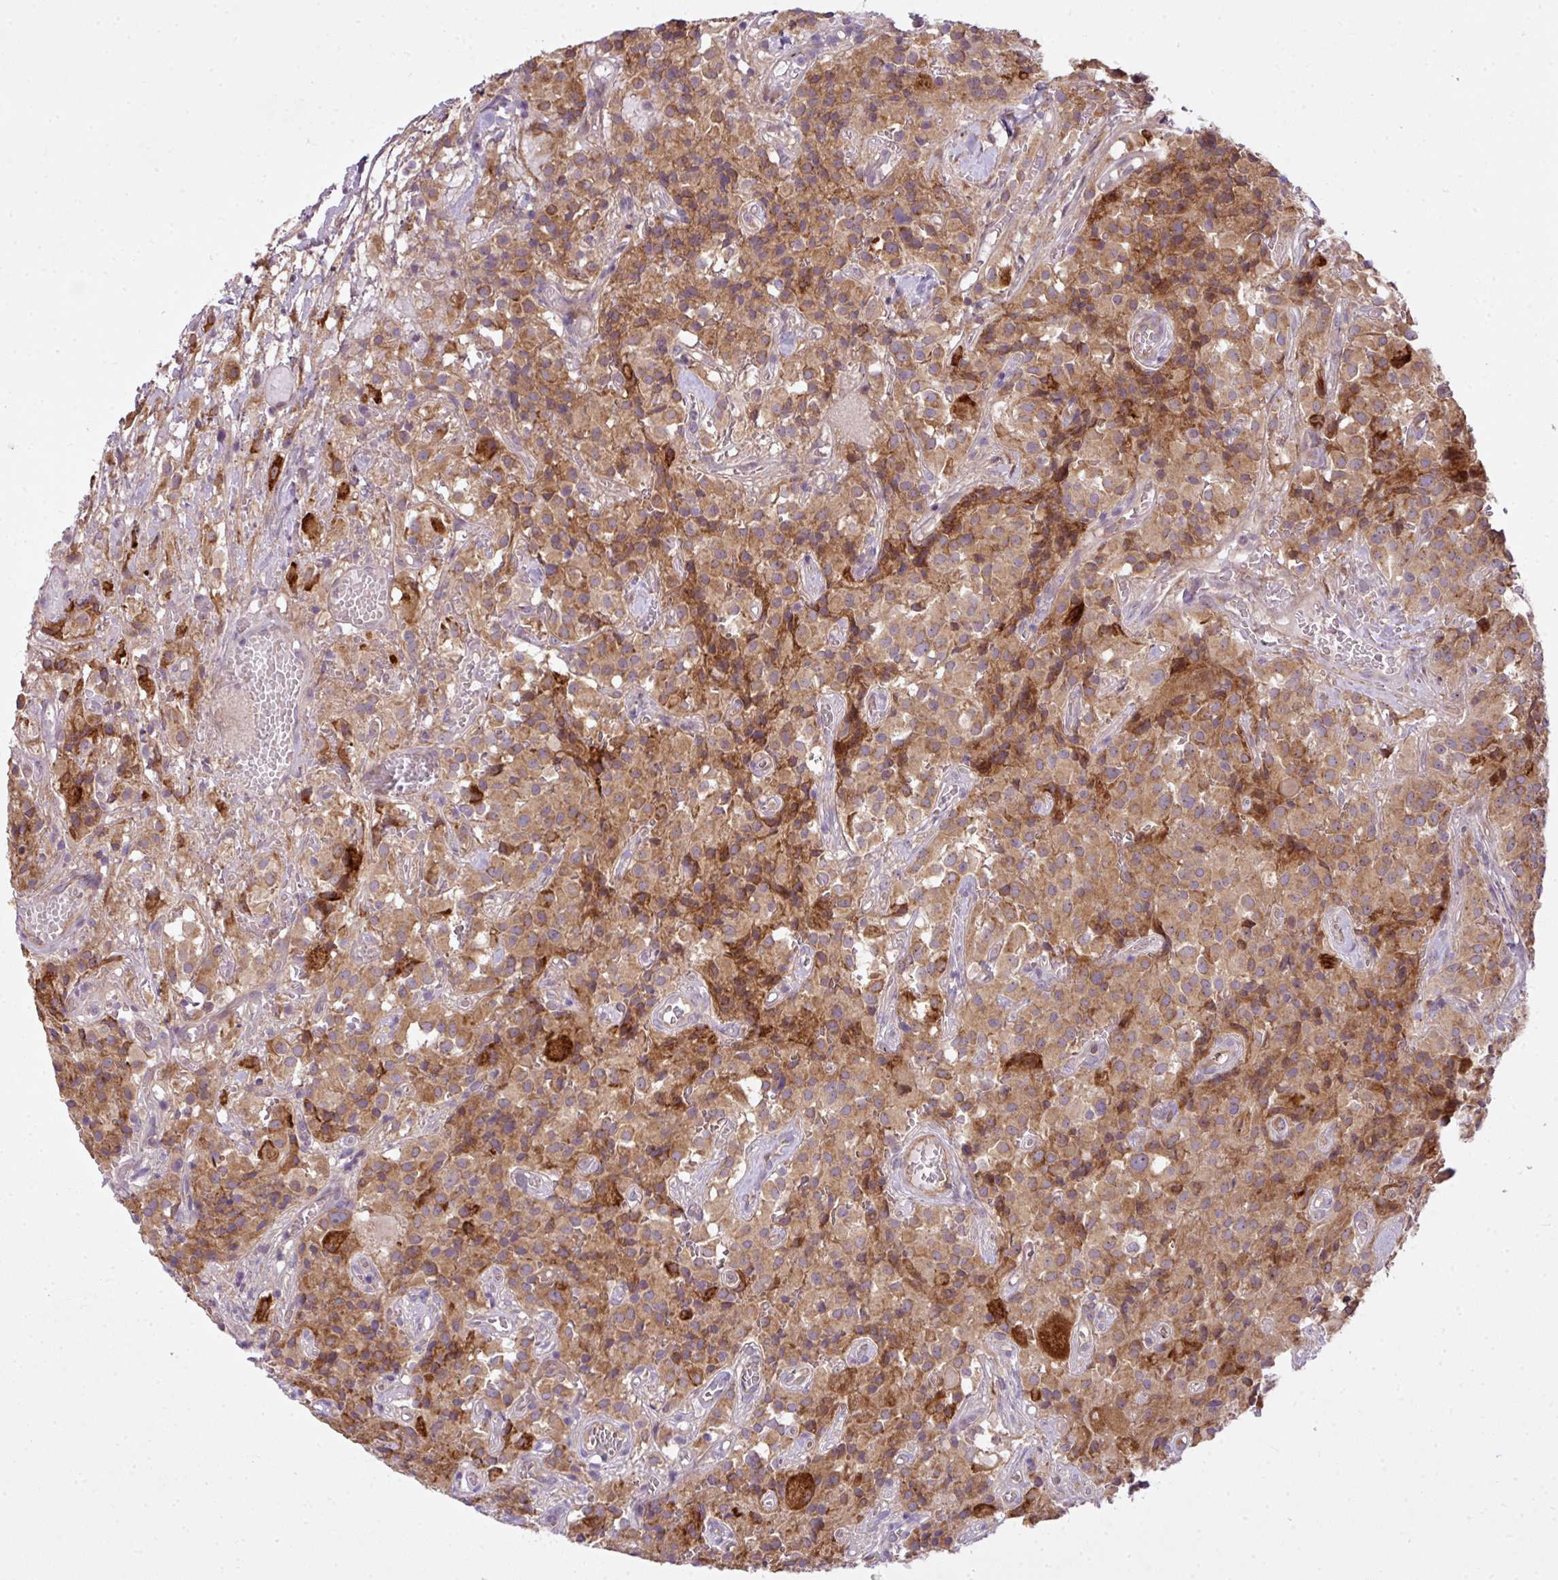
{"staining": {"intensity": "moderate", "quantity": ">75%", "location": "cytoplasmic/membranous"}, "tissue": "glioma", "cell_type": "Tumor cells", "image_type": "cancer", "snomed": [{"axis": "morphology", "description": "Glioma, malignant, Low grade"}, {"axis": "topography", "description": "Brain"}], "caption": "About >75% of tumor cells in human glioma demonstrate moderate cytoplasmic/membranous protein expression as visualized by brown immunohistochemical staining.", "gene": "COX18", "patient": {"sex": "male", "age": 42}}